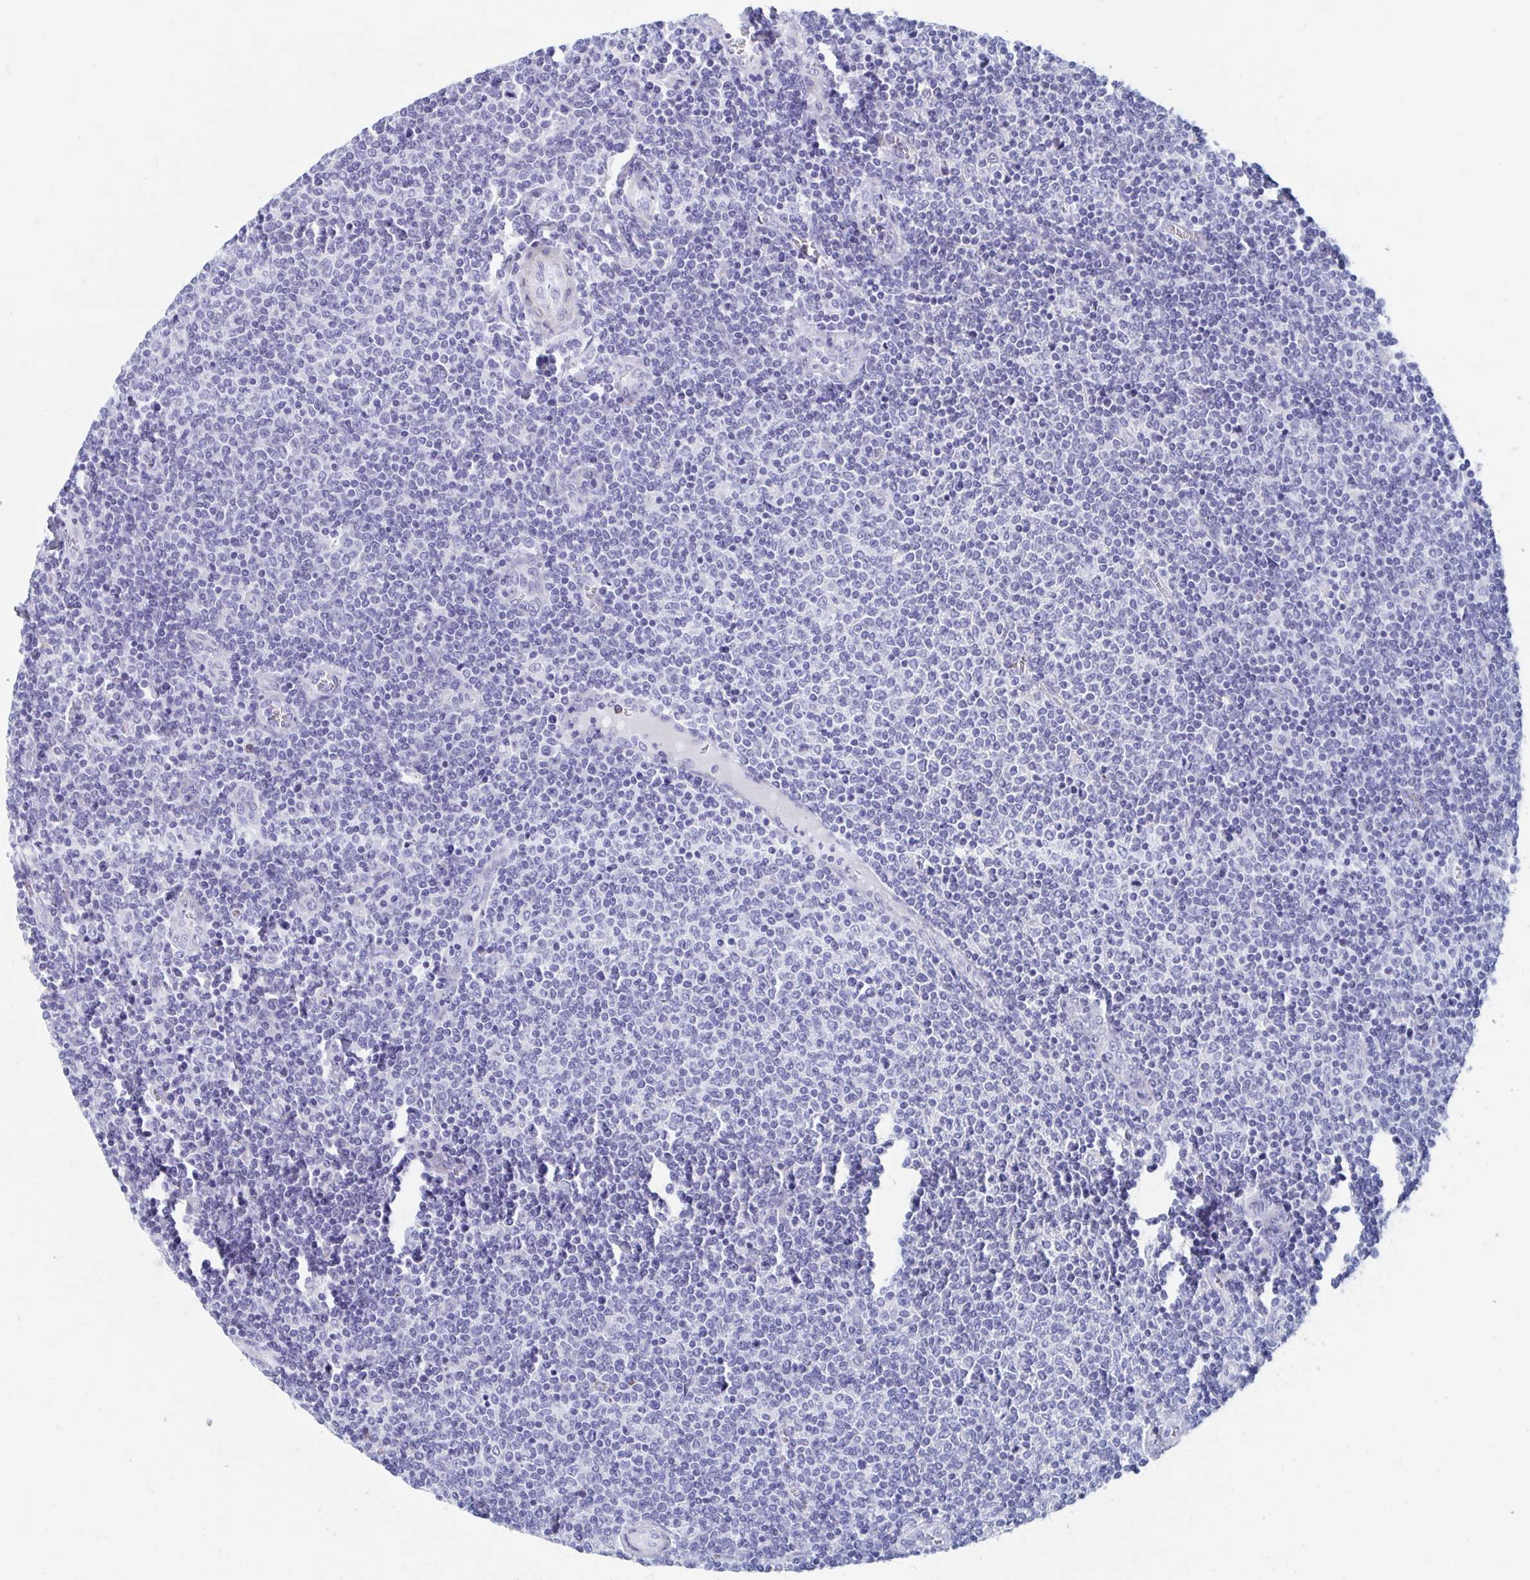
{"staining": {"intensity": "negative", "quantity": "none", "location": "none"}, "tissue": "lymphoma", "cell_type": "Tumor cells", "image_type": "cancer", "snomed": [{"axis": "morphology", "description": "Malignant lymphoma, non-Hodgkin's type, Low grade"}, {"axis": "topography", "description": "Lymph node"}], "caption": "DAB immunohistochemical staining of malignant lymphoma, non-Hodgkin's type (low-grade) shows no significant expression in tumor cells.", "gene": "SHCBP1L", "patient": {"sex": "male", "age": 52}}